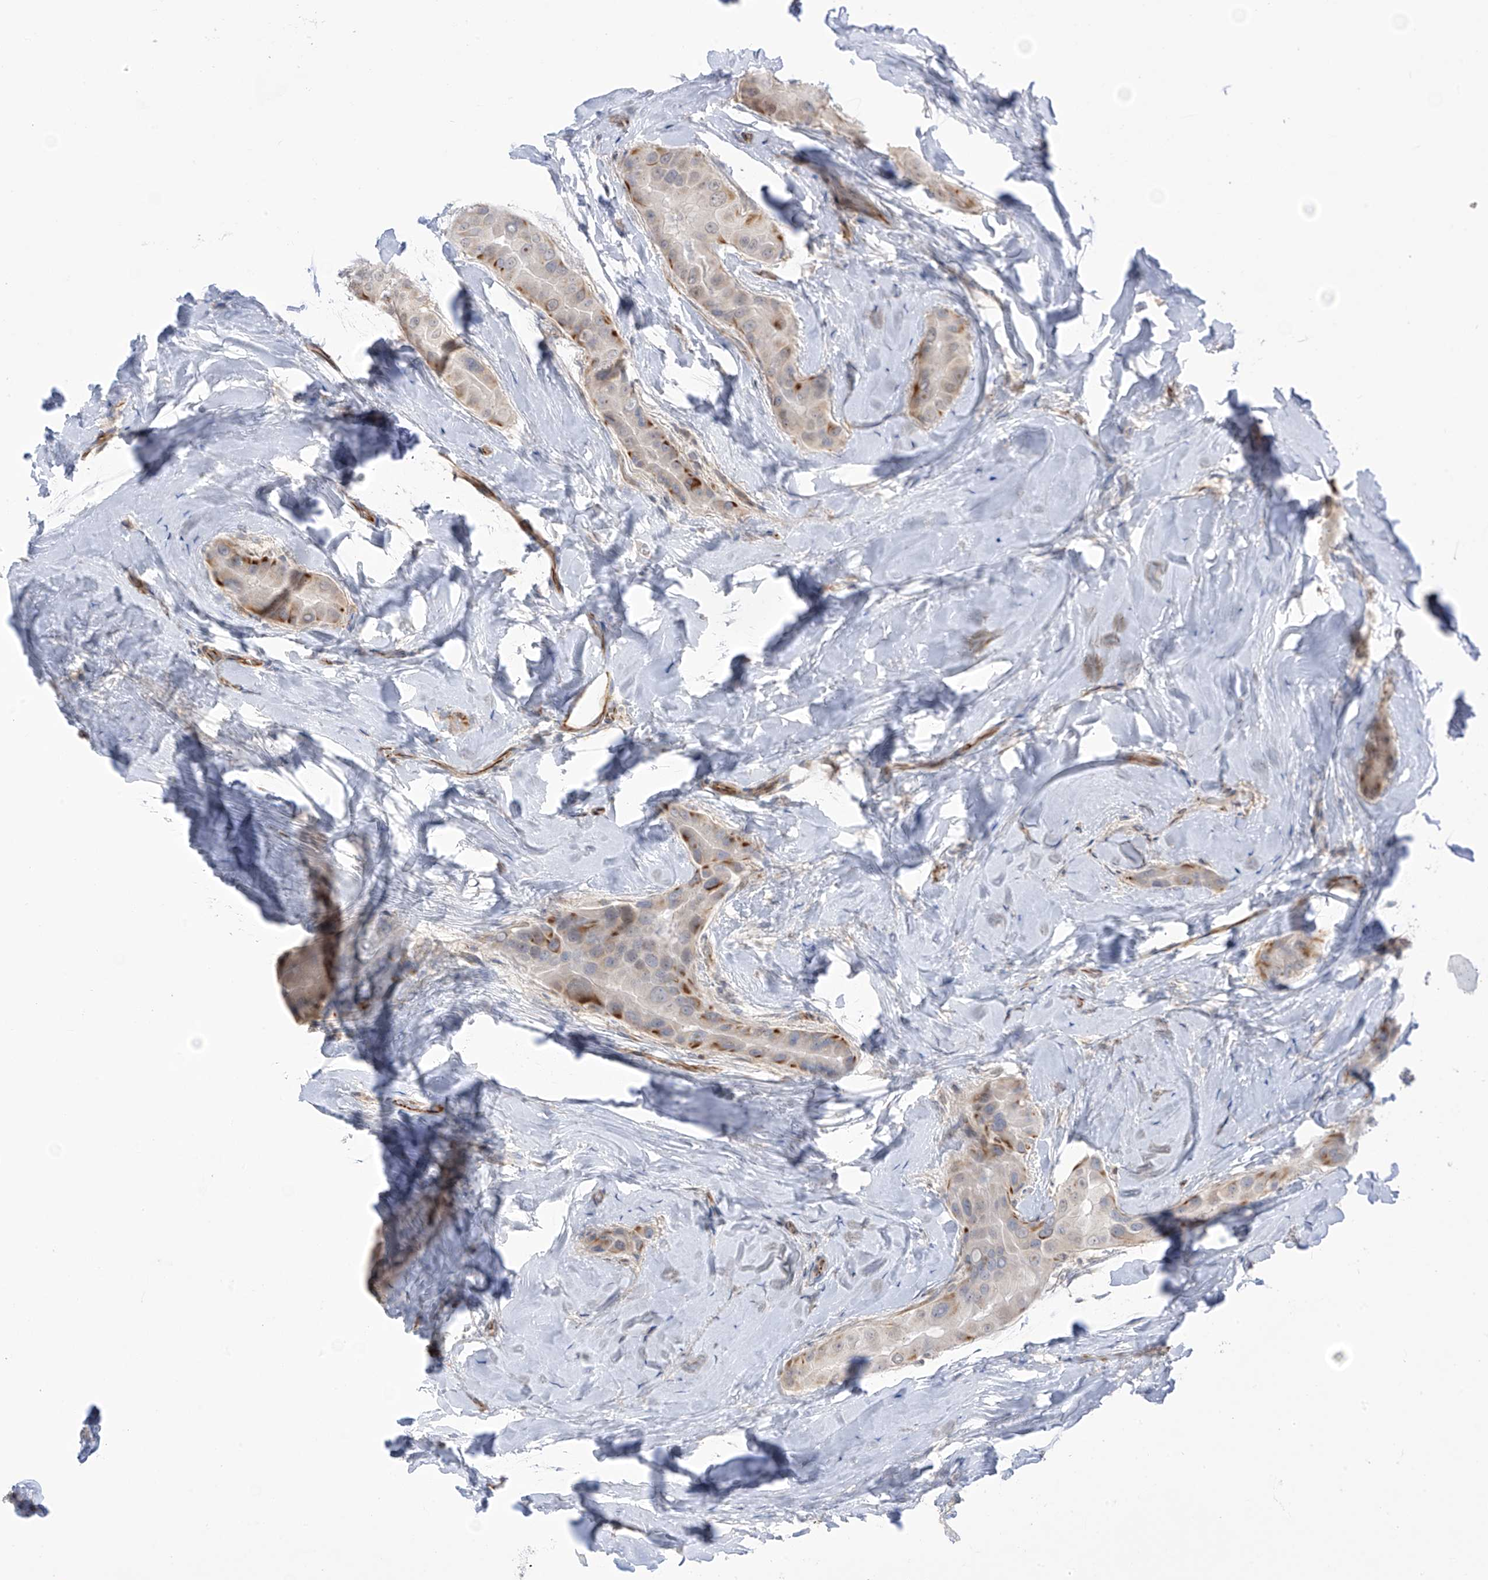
{"staining": {"intensity": "moderate", "quantity": "<25%", "location": "cytoplasmic/membranous"}, "tissue": "thyroid cancer", "cell_type": "Tumor cells", "image_type": "cancer", "snomed": [{"axis": "morphology", "description": "Papillary adenocarcinoma, NOS"}, {"axis": "topography", "description": "Thyroid gland"}], "caption": "The photomicrograph displays immunohistochemical staining of thyroid cancer. There is moderate cytoplasmic/membranous expression is seen in approximately <25% of tumor cells.", "gene": "HS6ST2", "patient": {"sex": "male", "age": 33}}